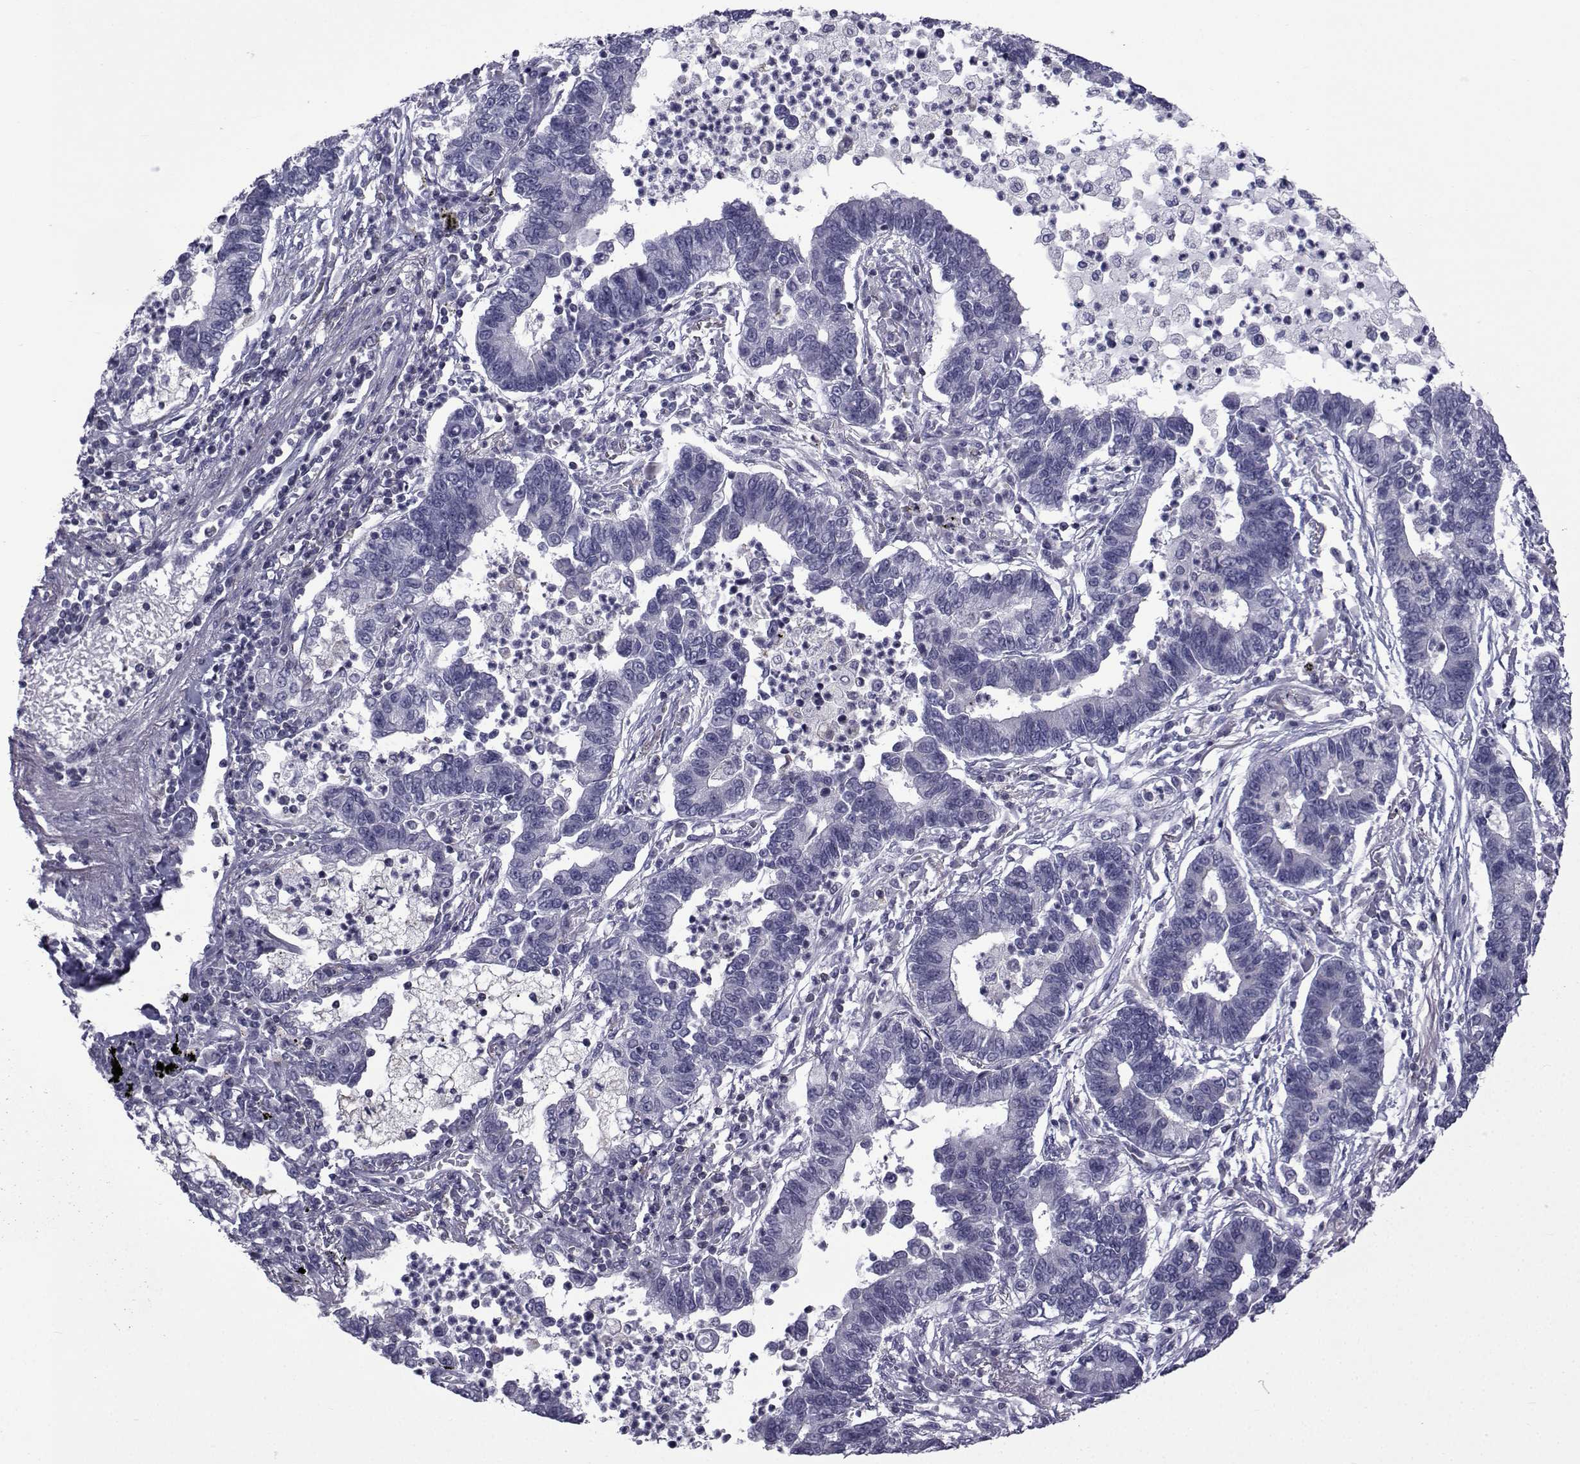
{"staining": {"intensity": "negative", "quantity": "none", "location": "none"}, "tissue": "lung cancer", "cell_type": "Tumor cells", "image_type": "cancer", "snomed": [{"axis": "morphology", "description": "Adenocarcinoma, NOS"}, {"axis": "topography", "description": "Lung"}], "caption": "Tumor cells are negative for brown protein staining in adenocarcinoma (lung).", "gene": "PDE6H", "patient": {"sex": "female", "age": 57}}